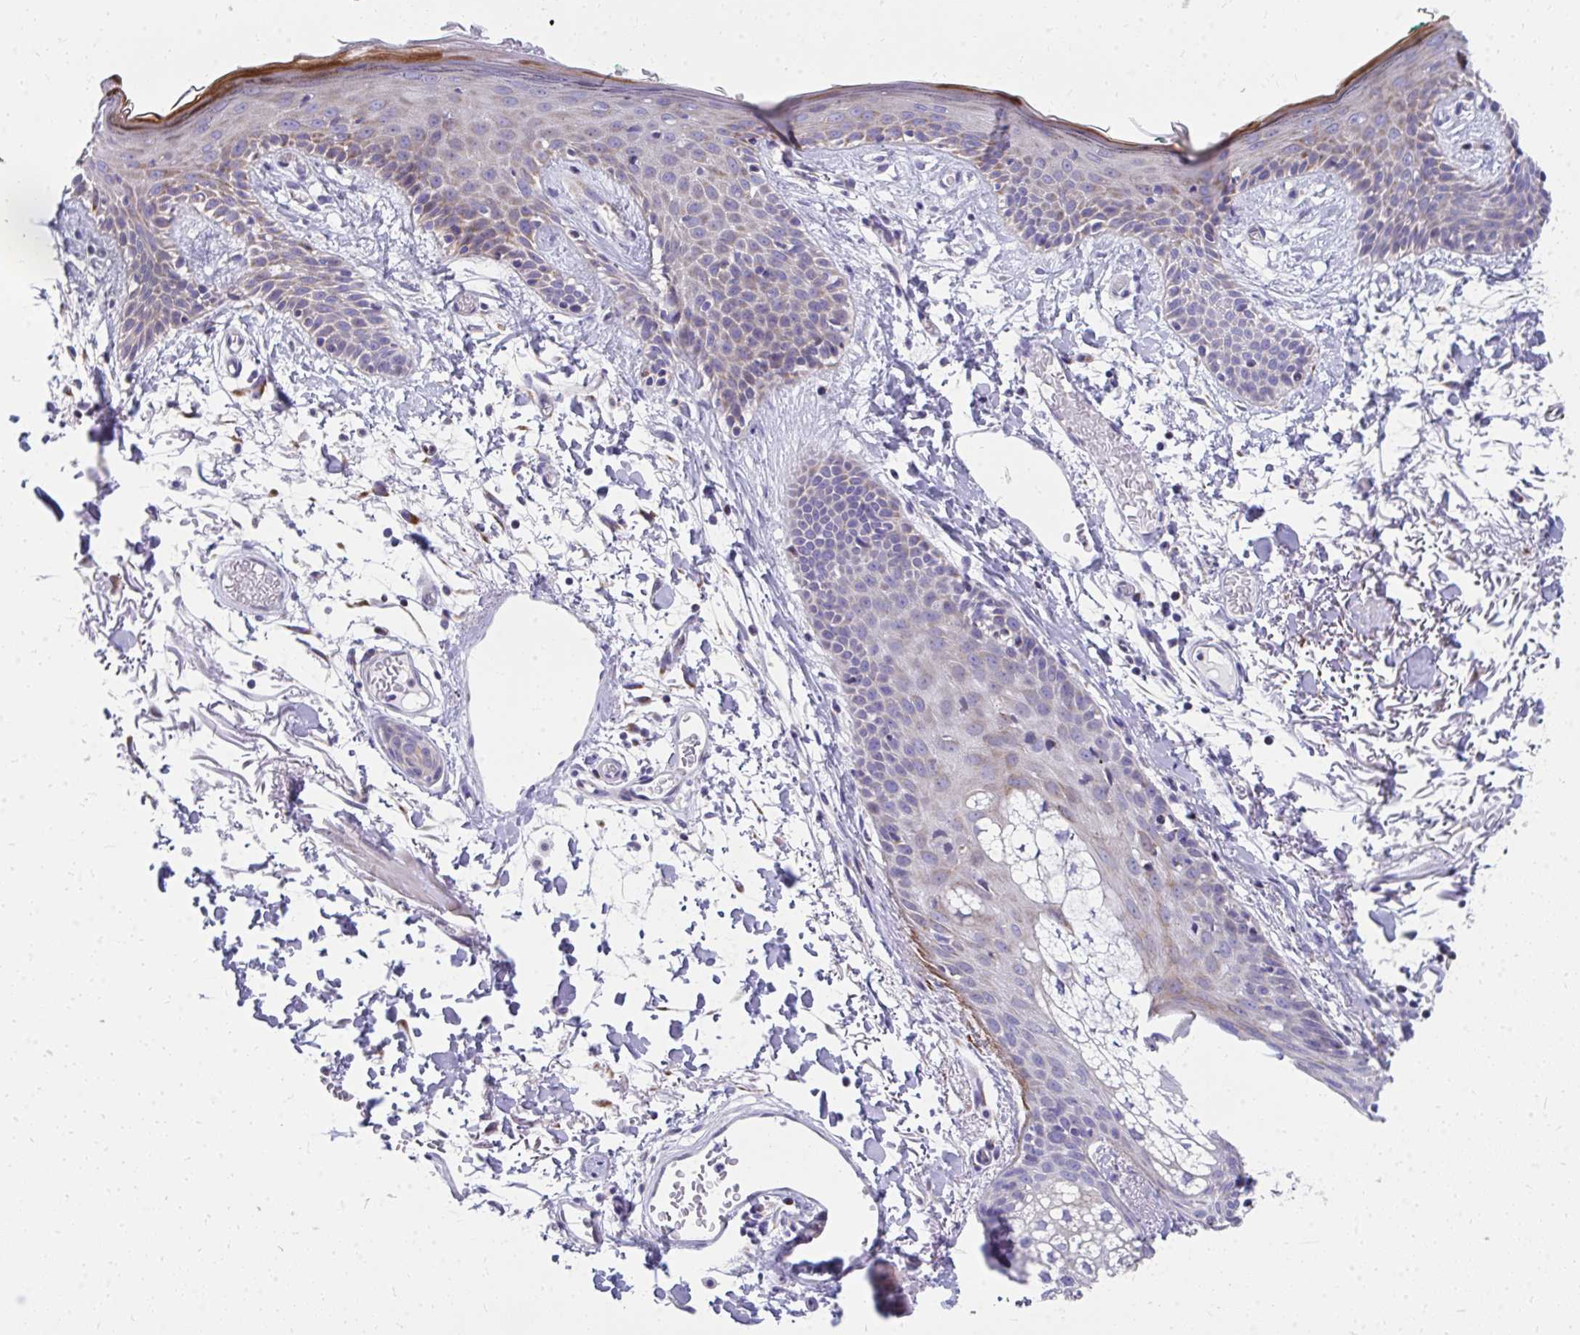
{"staining": {"intensity": "strong", "quantity": "<25%", "location": "cytoplasmic/membranous"}, "tissue": "skin", "cell_type": "Fibroblasts", "image_type": "normal", "snomed": [{"axis": "morphology", "description": "Normal tissue, NOS"}, {"axis": "topography", "description": "Skin"}], "caption": "This is an image of immunohistochemistry staining of normal skin, which shows strong expression in the cytoplasmic/membranous of fibroblasts.", "gene": "IL37", "patient": {"sex": "male", "age": 79}}